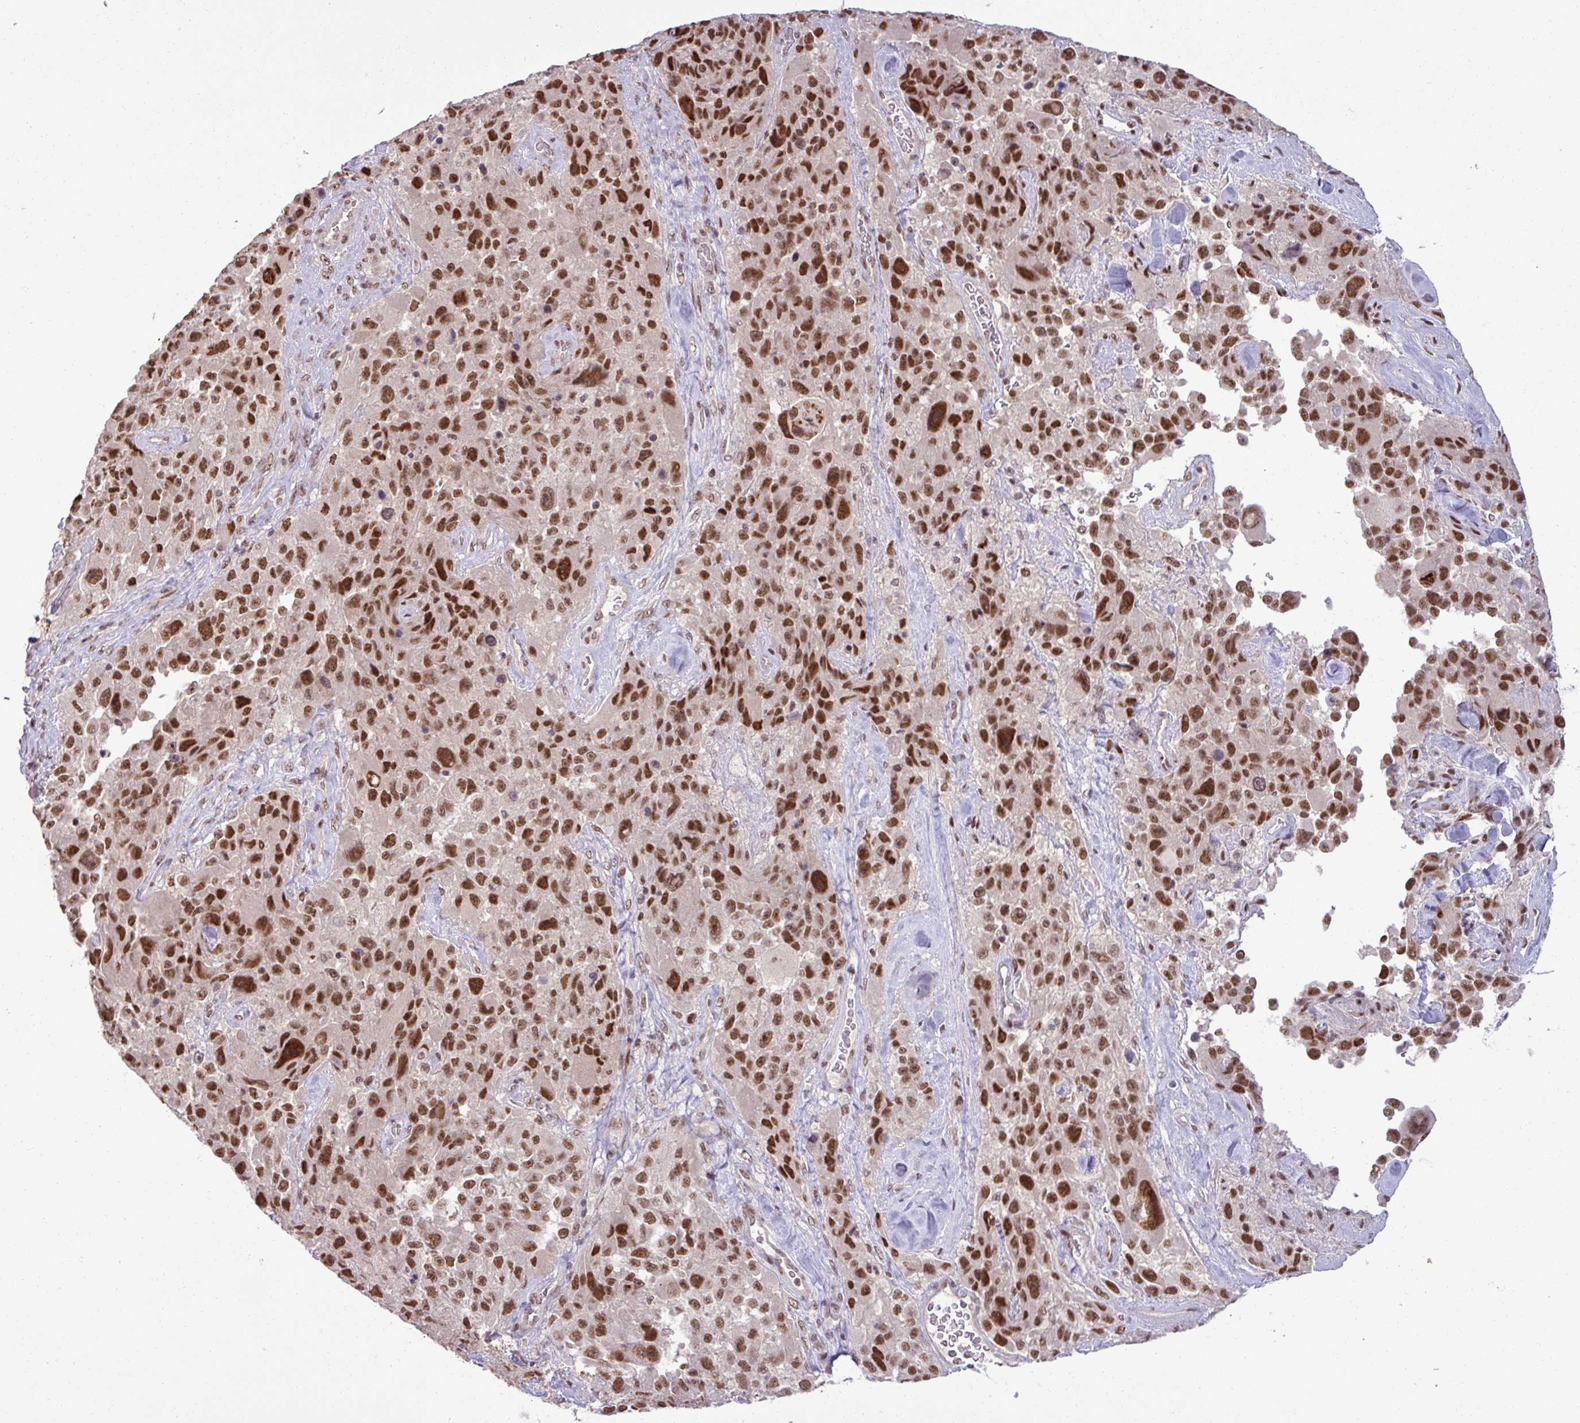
{"staining": {"intensity": "strong", "quantity": ">75%", "location": "nuclear"}, "tissue": "melanoma", "cell_type": "Tumor cells", "image_type": "cancer", "snomed": [{"axis": "morphology", "description": "Malignant melanoma, Metastatic site"}, {"axis": "topography", "description": "Lymph node"}], "caption": "Protein analysis of malignant melanoma (metastatic site) tissue displays strong nuclear staining in approximately >75% of tumor cells.", "gene": "PTPN20", "patient": {"sex": "male", "age": 62}}